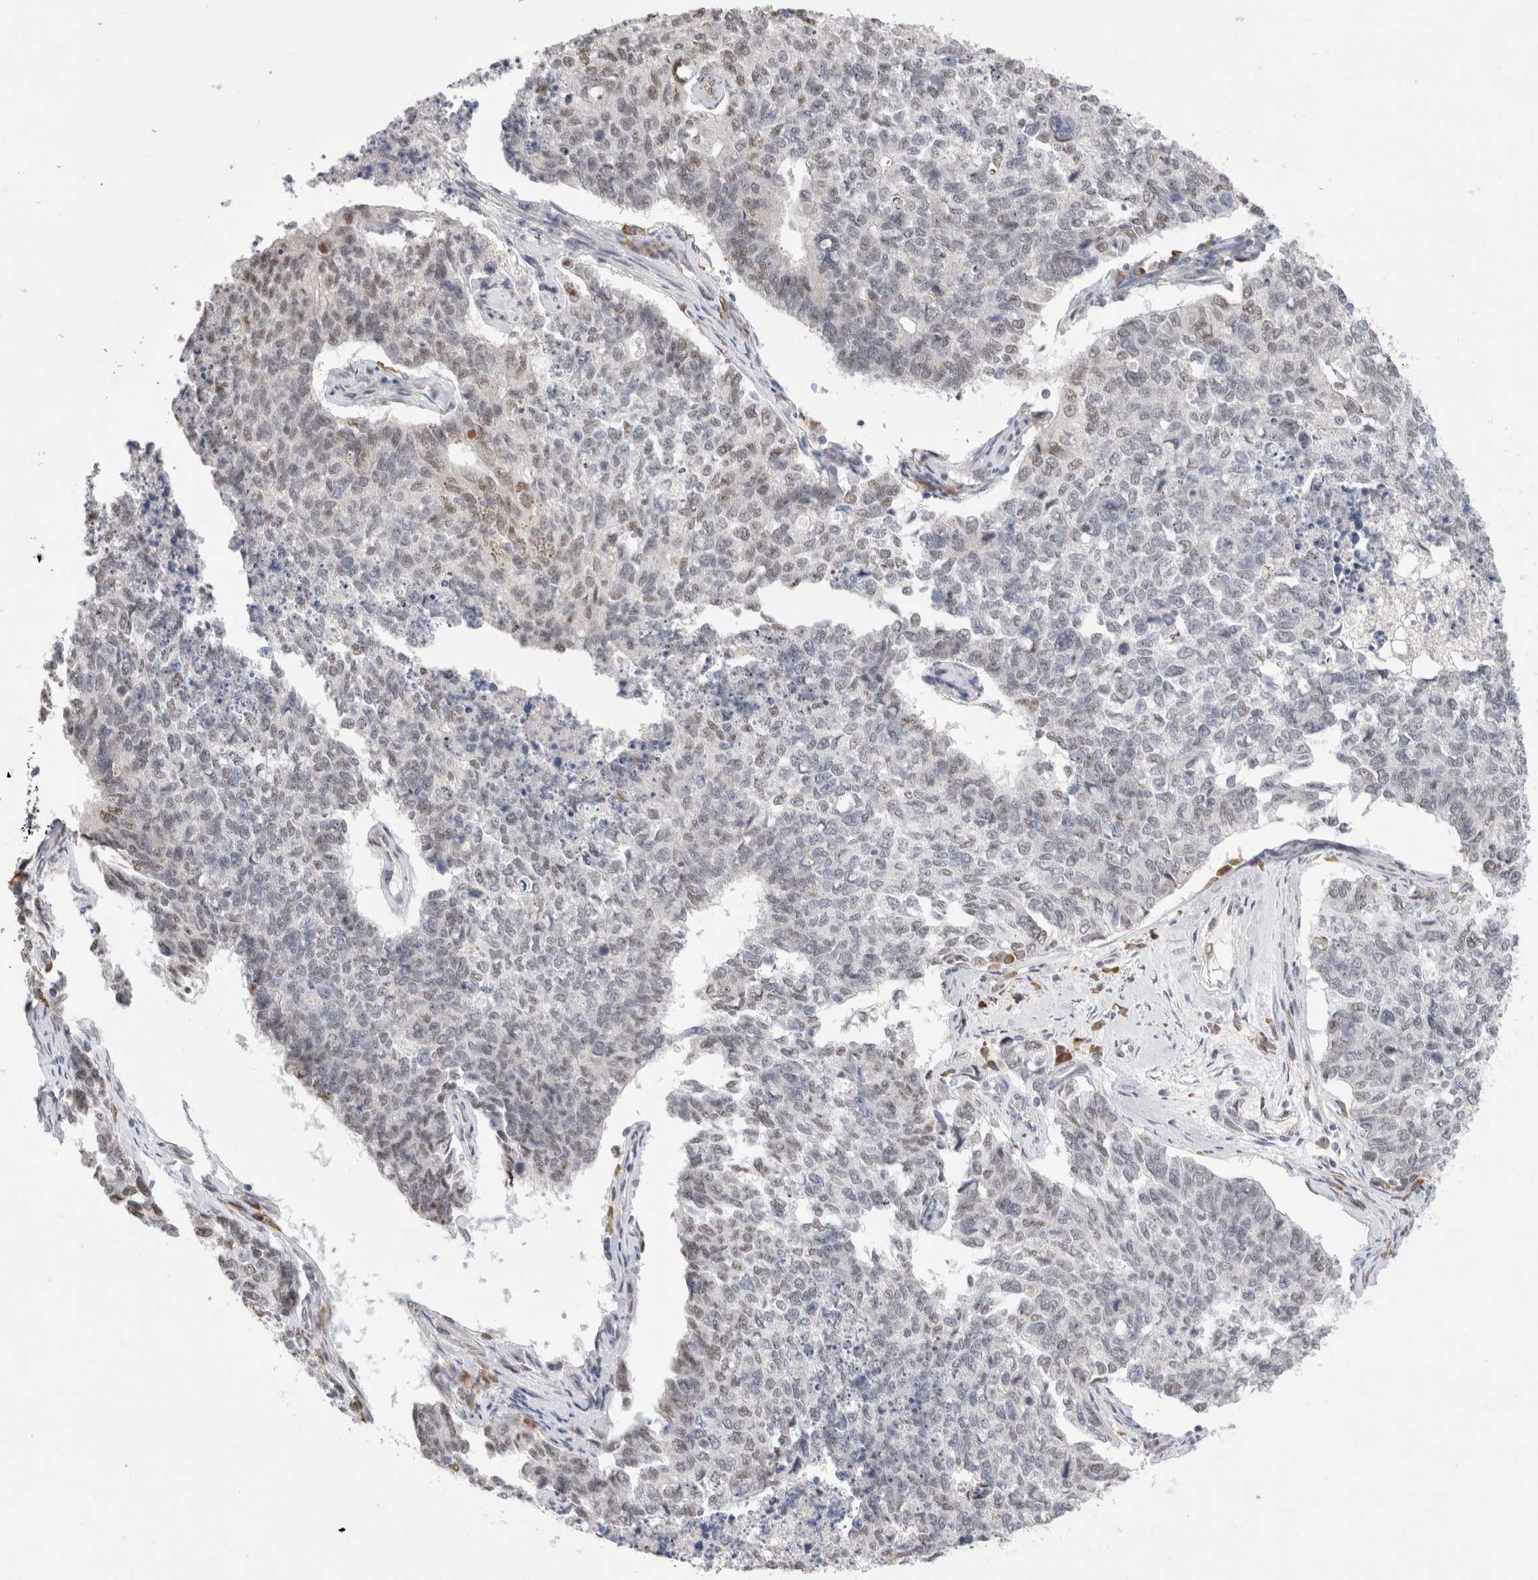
{"staining": {"intensity": "weak", "quantity": "25%-75%", "location": "nuclear"}, "tissue": "cervical cancer", "cell_type": "Tumor cells", "image_type": "cancer", "snomed": [{"axis": "morphology", "description": "Squamous cell carcinoma, NOS"}, {"axis": "topography", "description": "Cervix"}], "caption": "Protein staining exhibits weak nuclear staining in about 25%-75% of tumor cells in cervical cancer.", "gene": "HDLBP", "patient": {"sex": "female", "age": 63}}